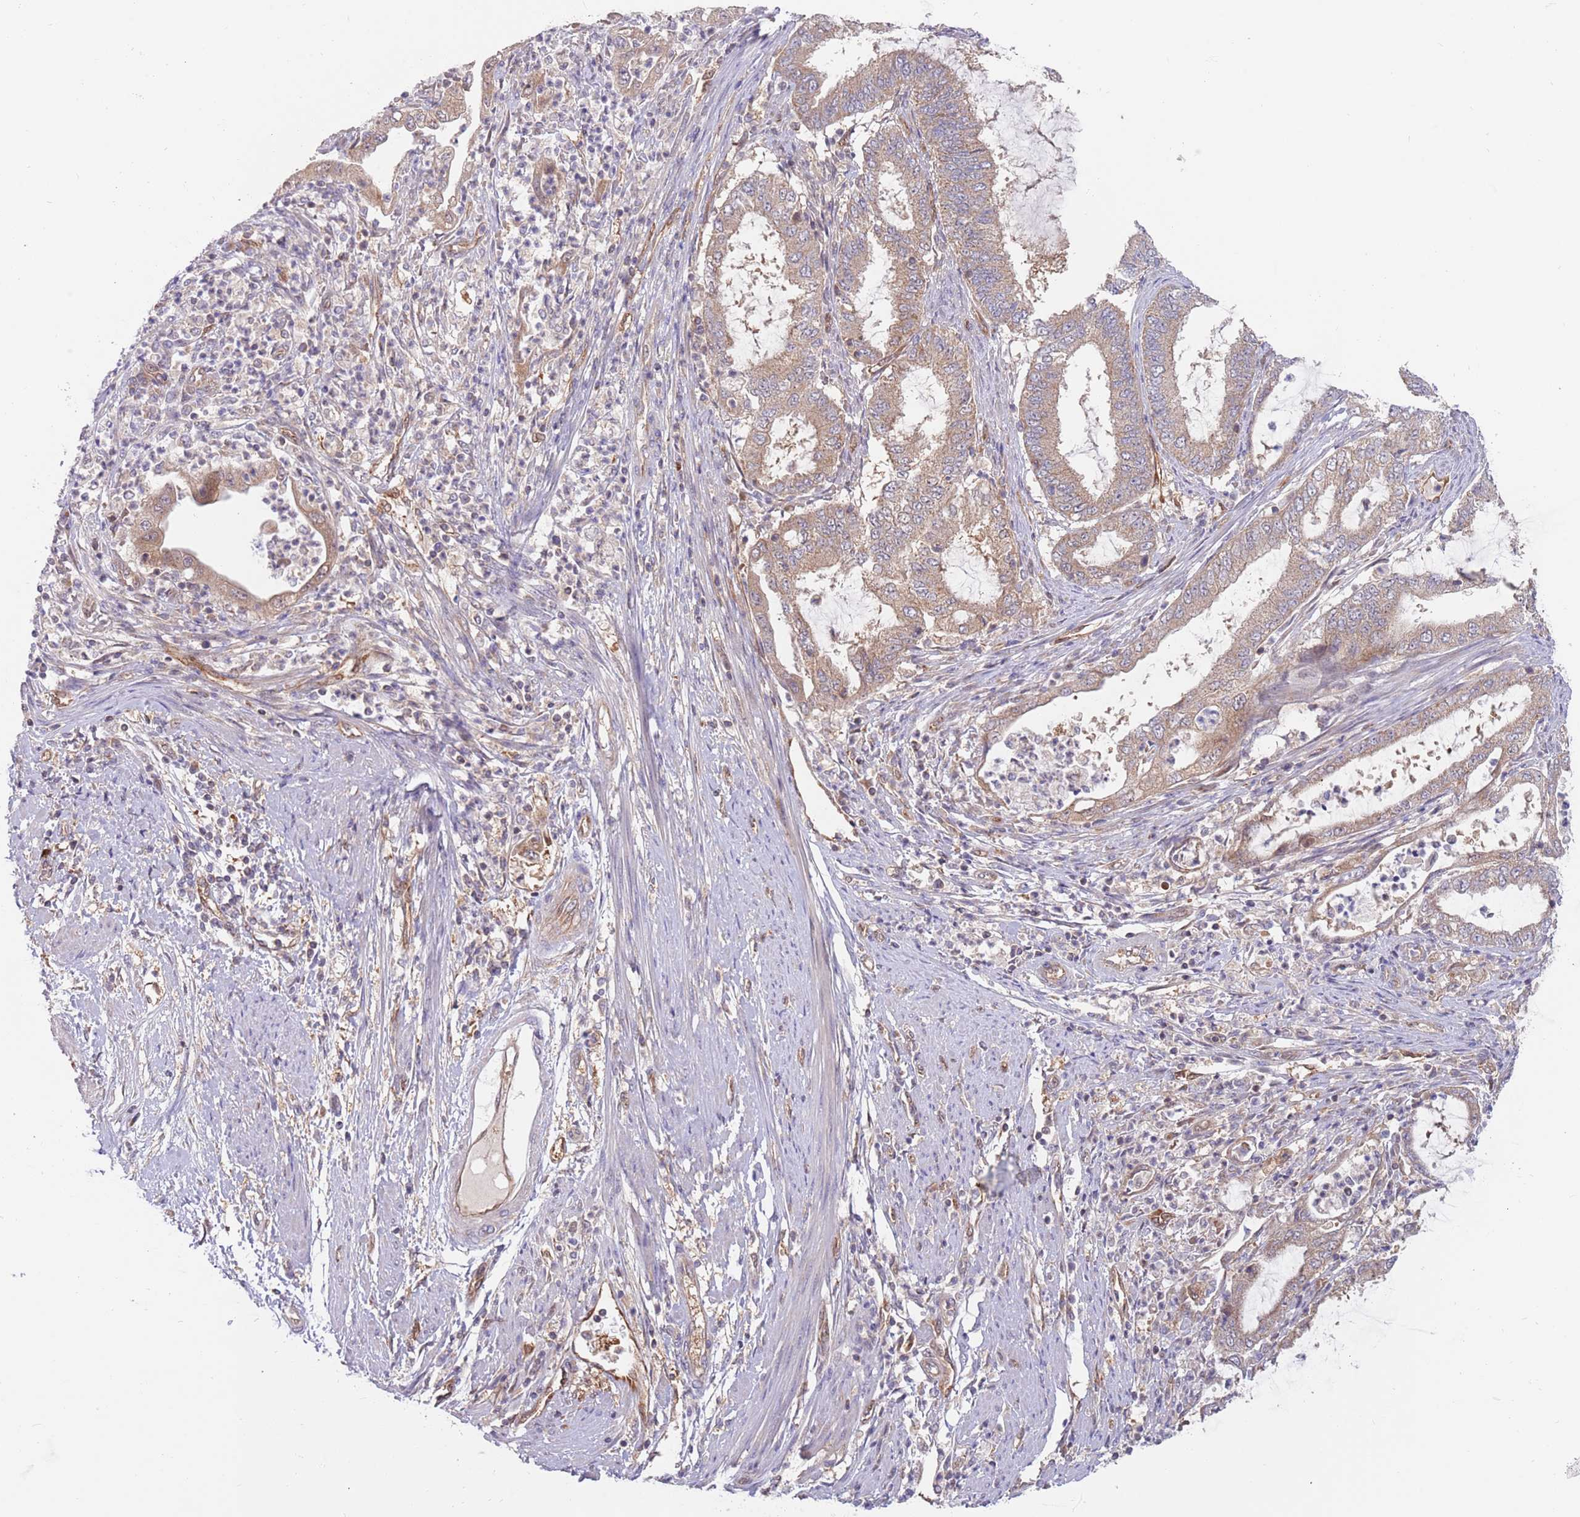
{"staining": {"intensity": "moderate", "quantity": ">75%", "location": "cytoplasmic/membranous"}, "tissue": "endometrial cancer", "cell_type": "Tumor cells", "image_type": "cancer", "snomed": [{"axis": "morphology", "description": "Adenocarcinoma, NOS"}, {"axis": "topography", "description": "Endometrium"}], "caption": "Human adenocarcinoma (endometrial) stained with a brown dye displays moderate cytoplasmic/membranous positive positivity in about >75% of tumor cells.", "gene": "GUK1", "patient": {"sex": "female", "age": 51}}